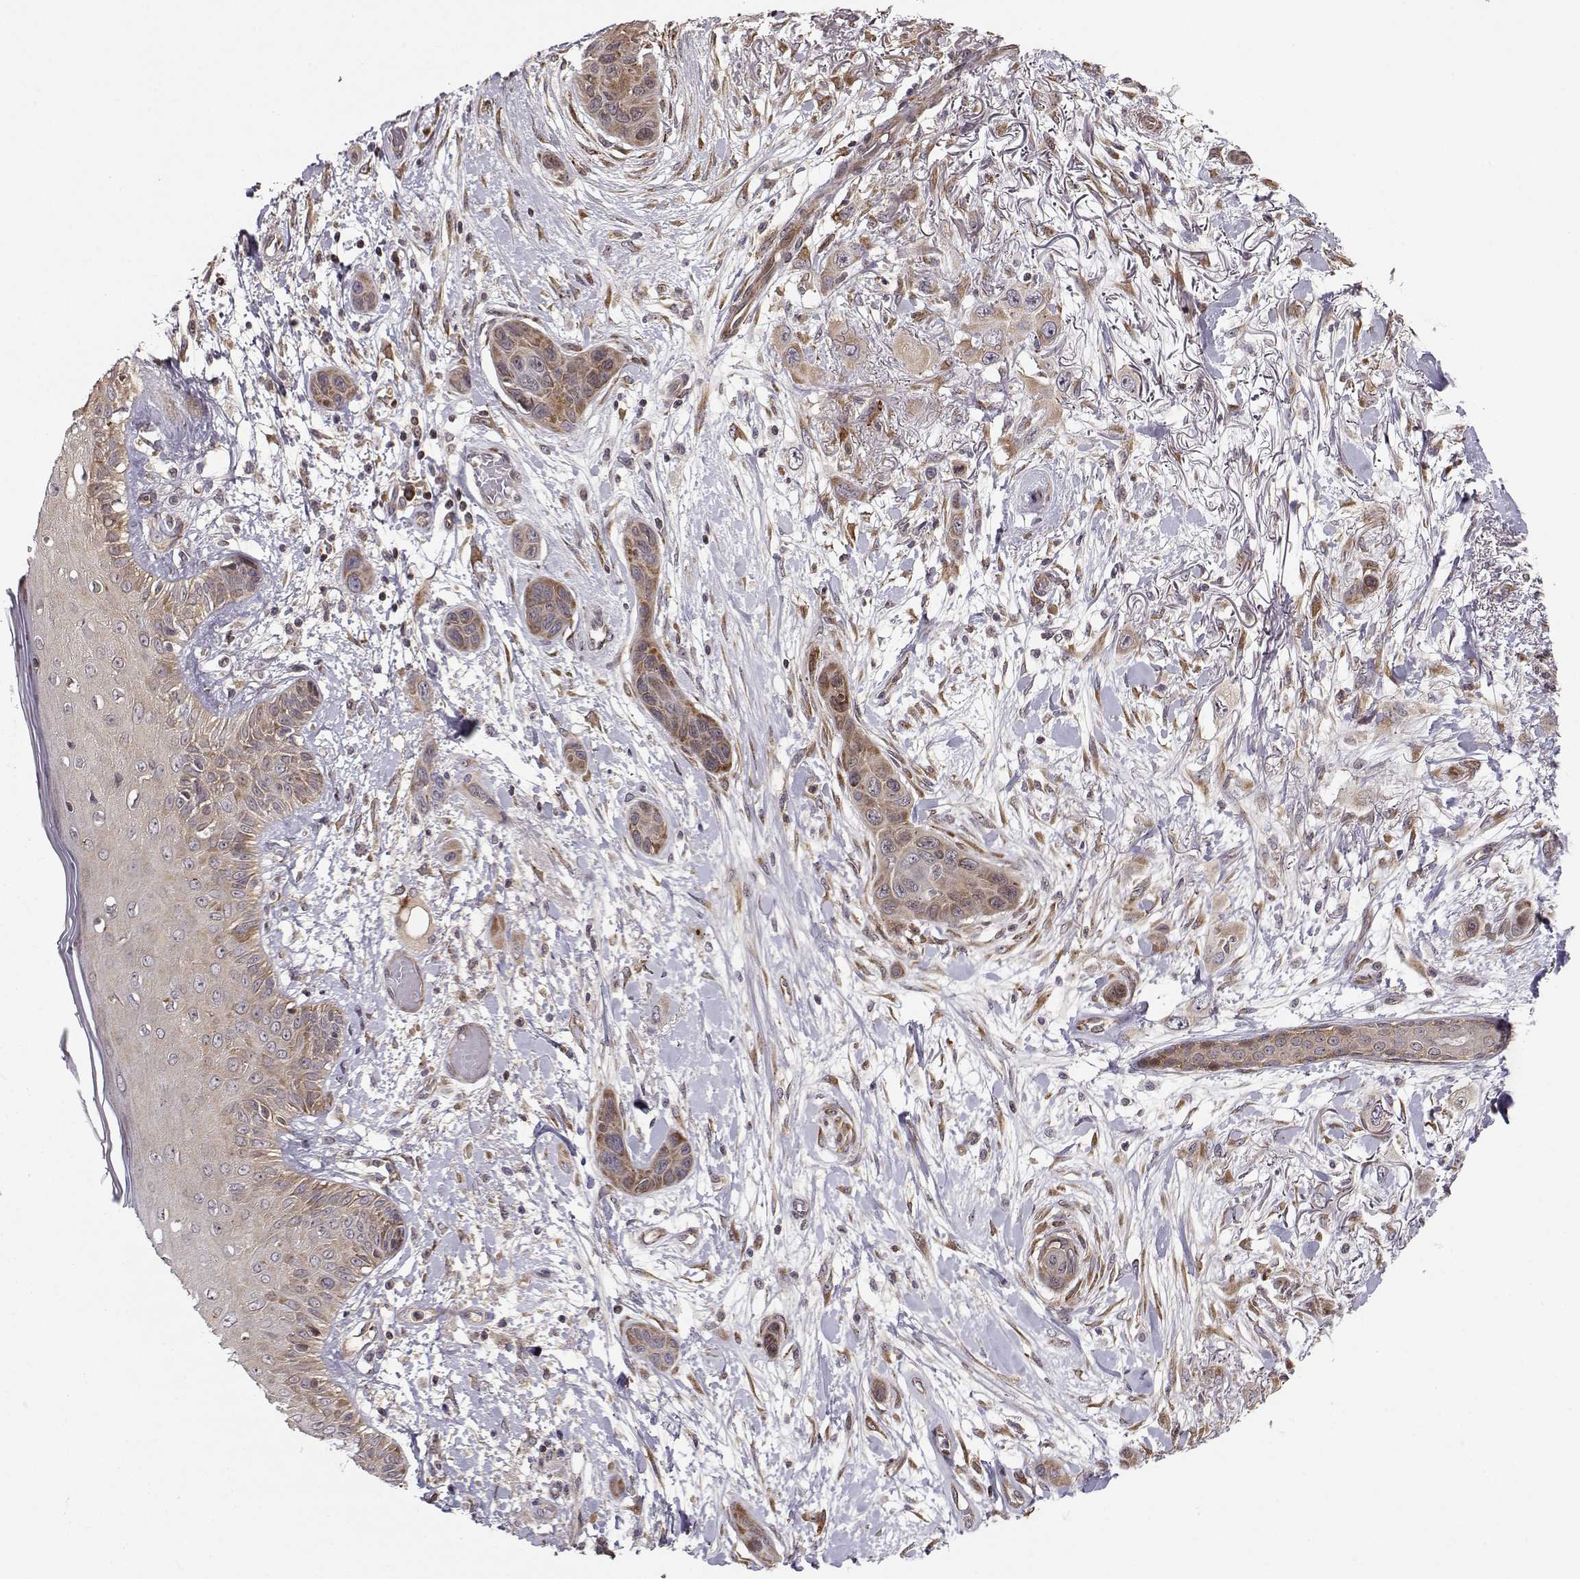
{"staining": {"intensity": "moderate", "quantity": ">75%", "location": "cytoplasmic/membranous"}, "tissue": "skin cancer", "cell_type": "Tumor cells", "image_type": "cancer", "snomed": [{"axis": "morphology", "description": "Squamous cell carcinoma, NOS"}, {"axis": "topography", "description": "Skin"}], "caption": "Brown immunohistochemical staining in human skin cancer (squamous cell carcinoma) shows moderate cytoplasmic/membranous expression in approximately >75% of tumor cells.", "gene": "RPL31", "patient": {"sex": "male", "age": 79}}